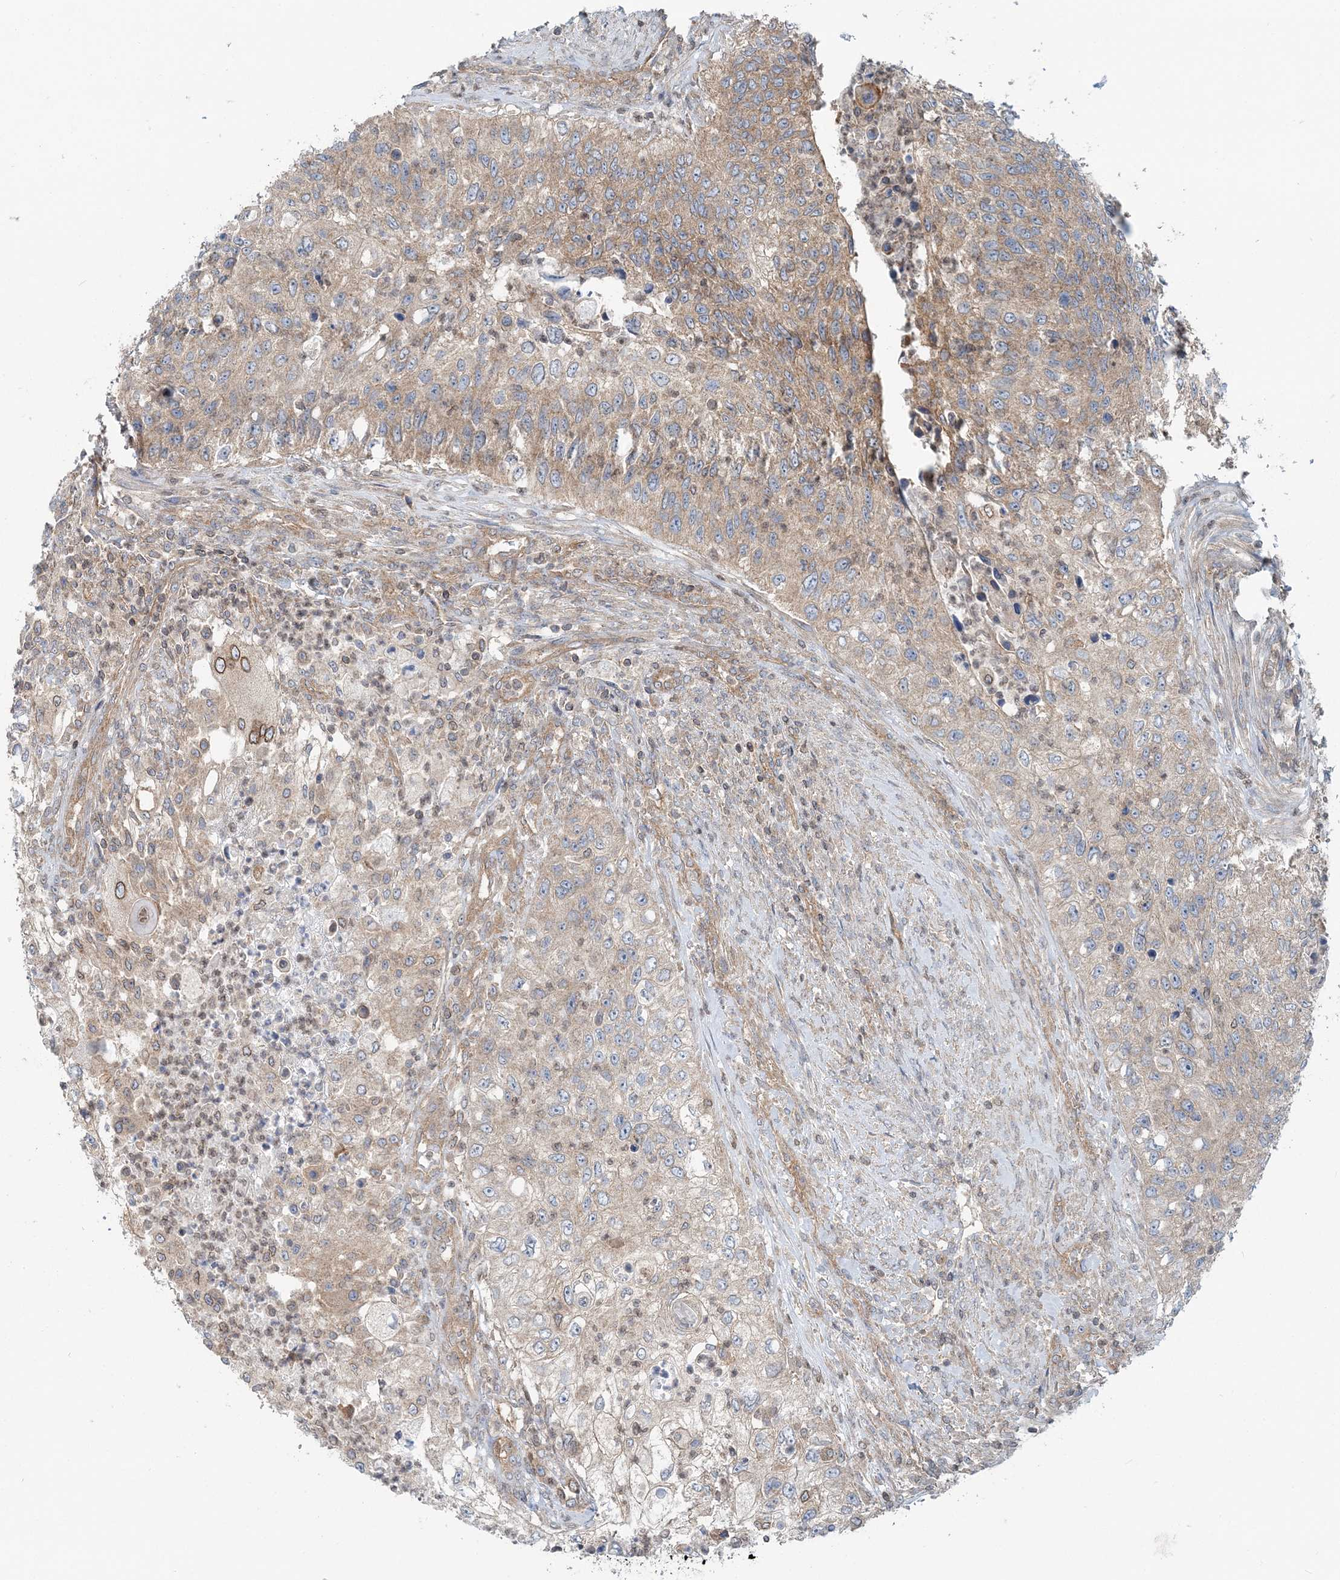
{"staining": {"intensity": "weak", "quantity": ">75%", "location": "cytoplasmic/membranous"}, "tissue": "urothelial cancer", "cell_type": "Tumor cells", "image_type": "cancer", "snomed": [{"axis": "morphology", "description": "Urothelial carcinoma, High grade"}, {"axis": "topography", "description": "Urinary bladder"}], "caption": "IHC photomicrograph of human urothelial carcinoma (high-grade) stained for a protein (brown), which displays low levels of weak cytoplasmic/membranous positivity in about >75% of tumor cells.", "gene": "MOB4", "patient": {"sex": "female", "age": 60}}